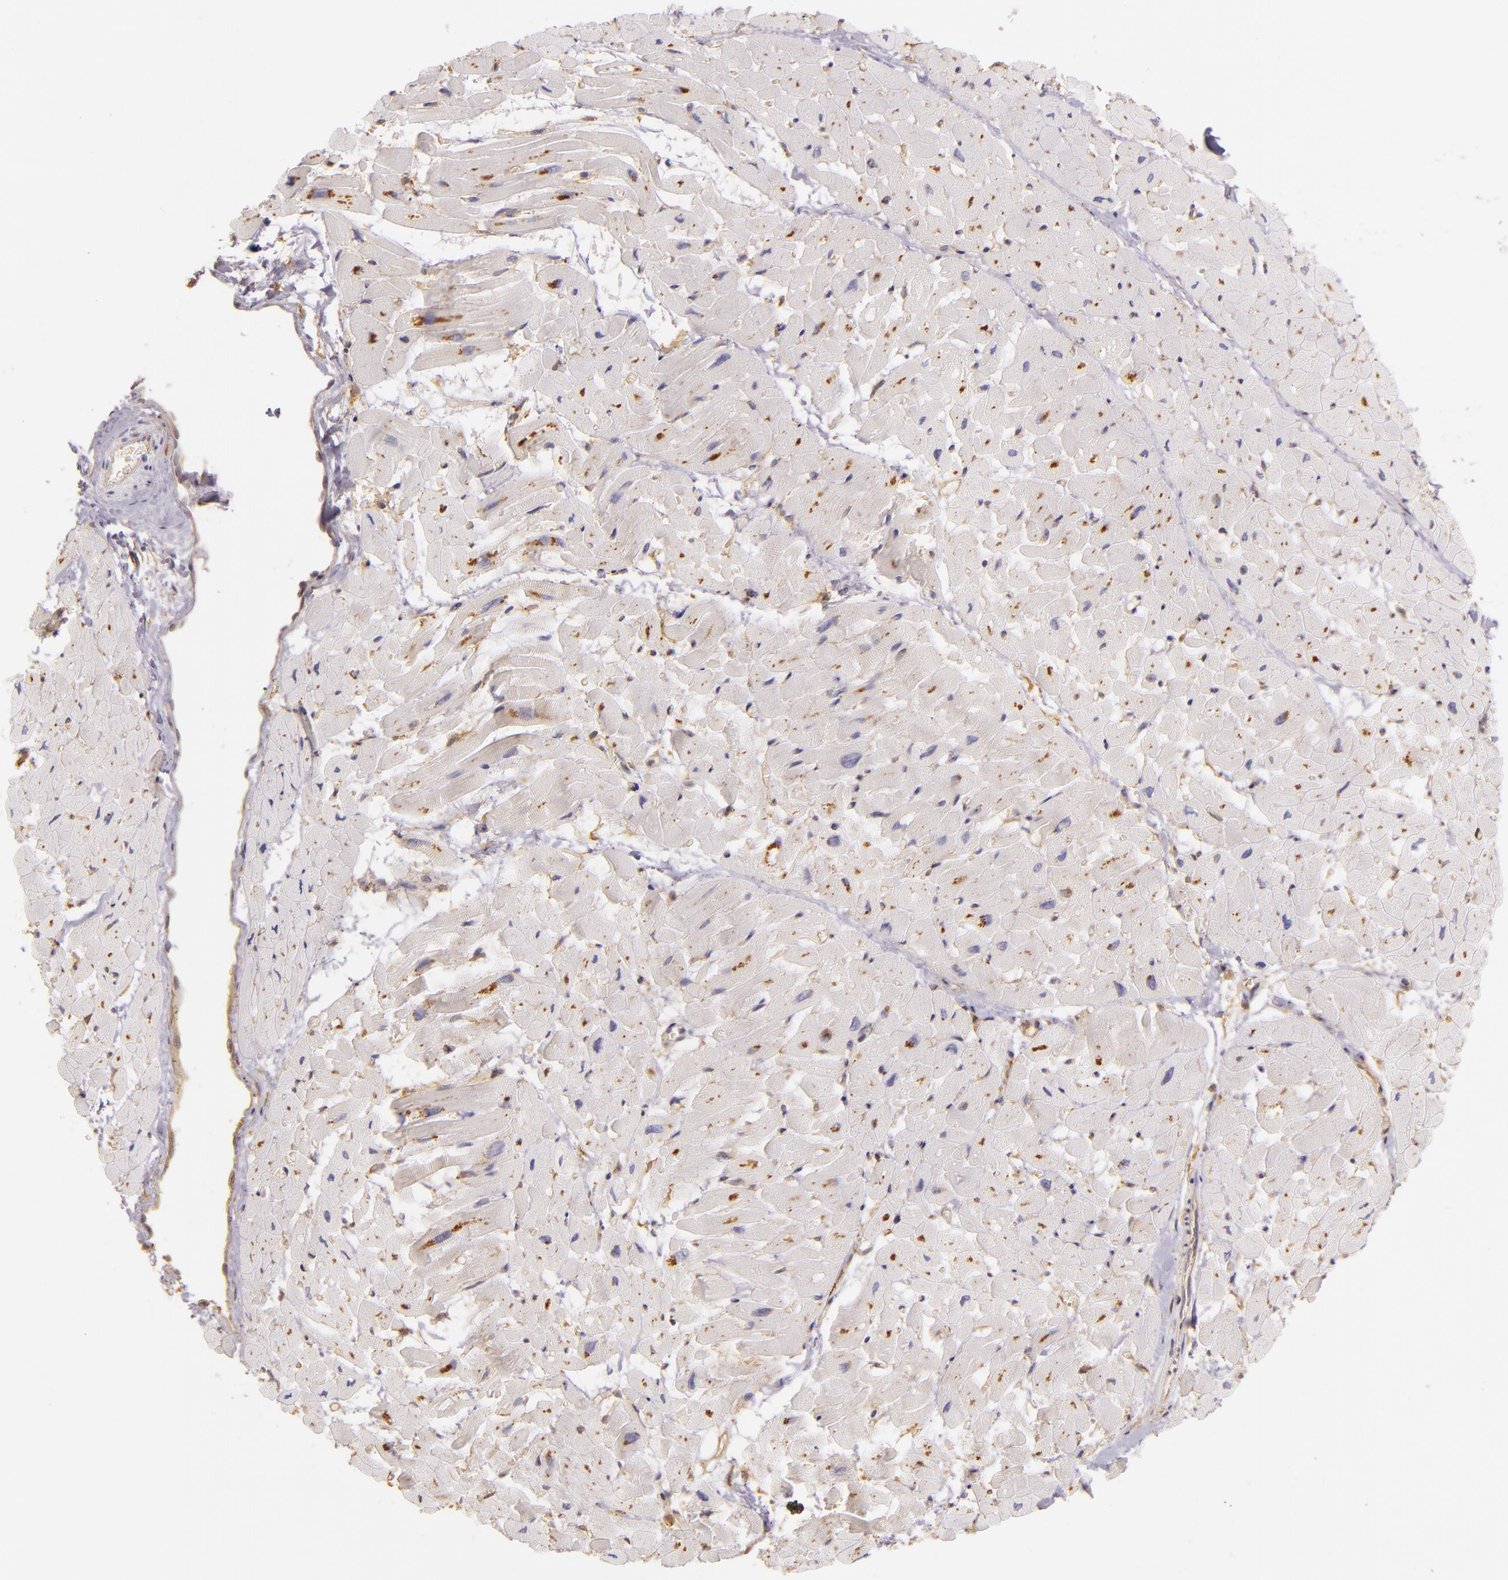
{"staining": {"intensity": "moderate", "quantity": ">75%", "location": "cytoplasmic/membranous"}, "tissue": "heart muscle", "cell_type": "Cardiomyocytes", "image_type": "normal", "snomed": [{"axis": "morphology", "description": "Normal tissue, NOS"}, {"axis": "topography", "description": "Heart"}], "caption": "A micrograph of human heart muscle stained for a protein reveals moderate cytoplasmic/membranous brown staining in cardiomyocytes. (brown staining indicates protein expression, while blue staining denotes nuclei).", "gene": "CTSF", "patient": {"sex": "male", "age": 45}}